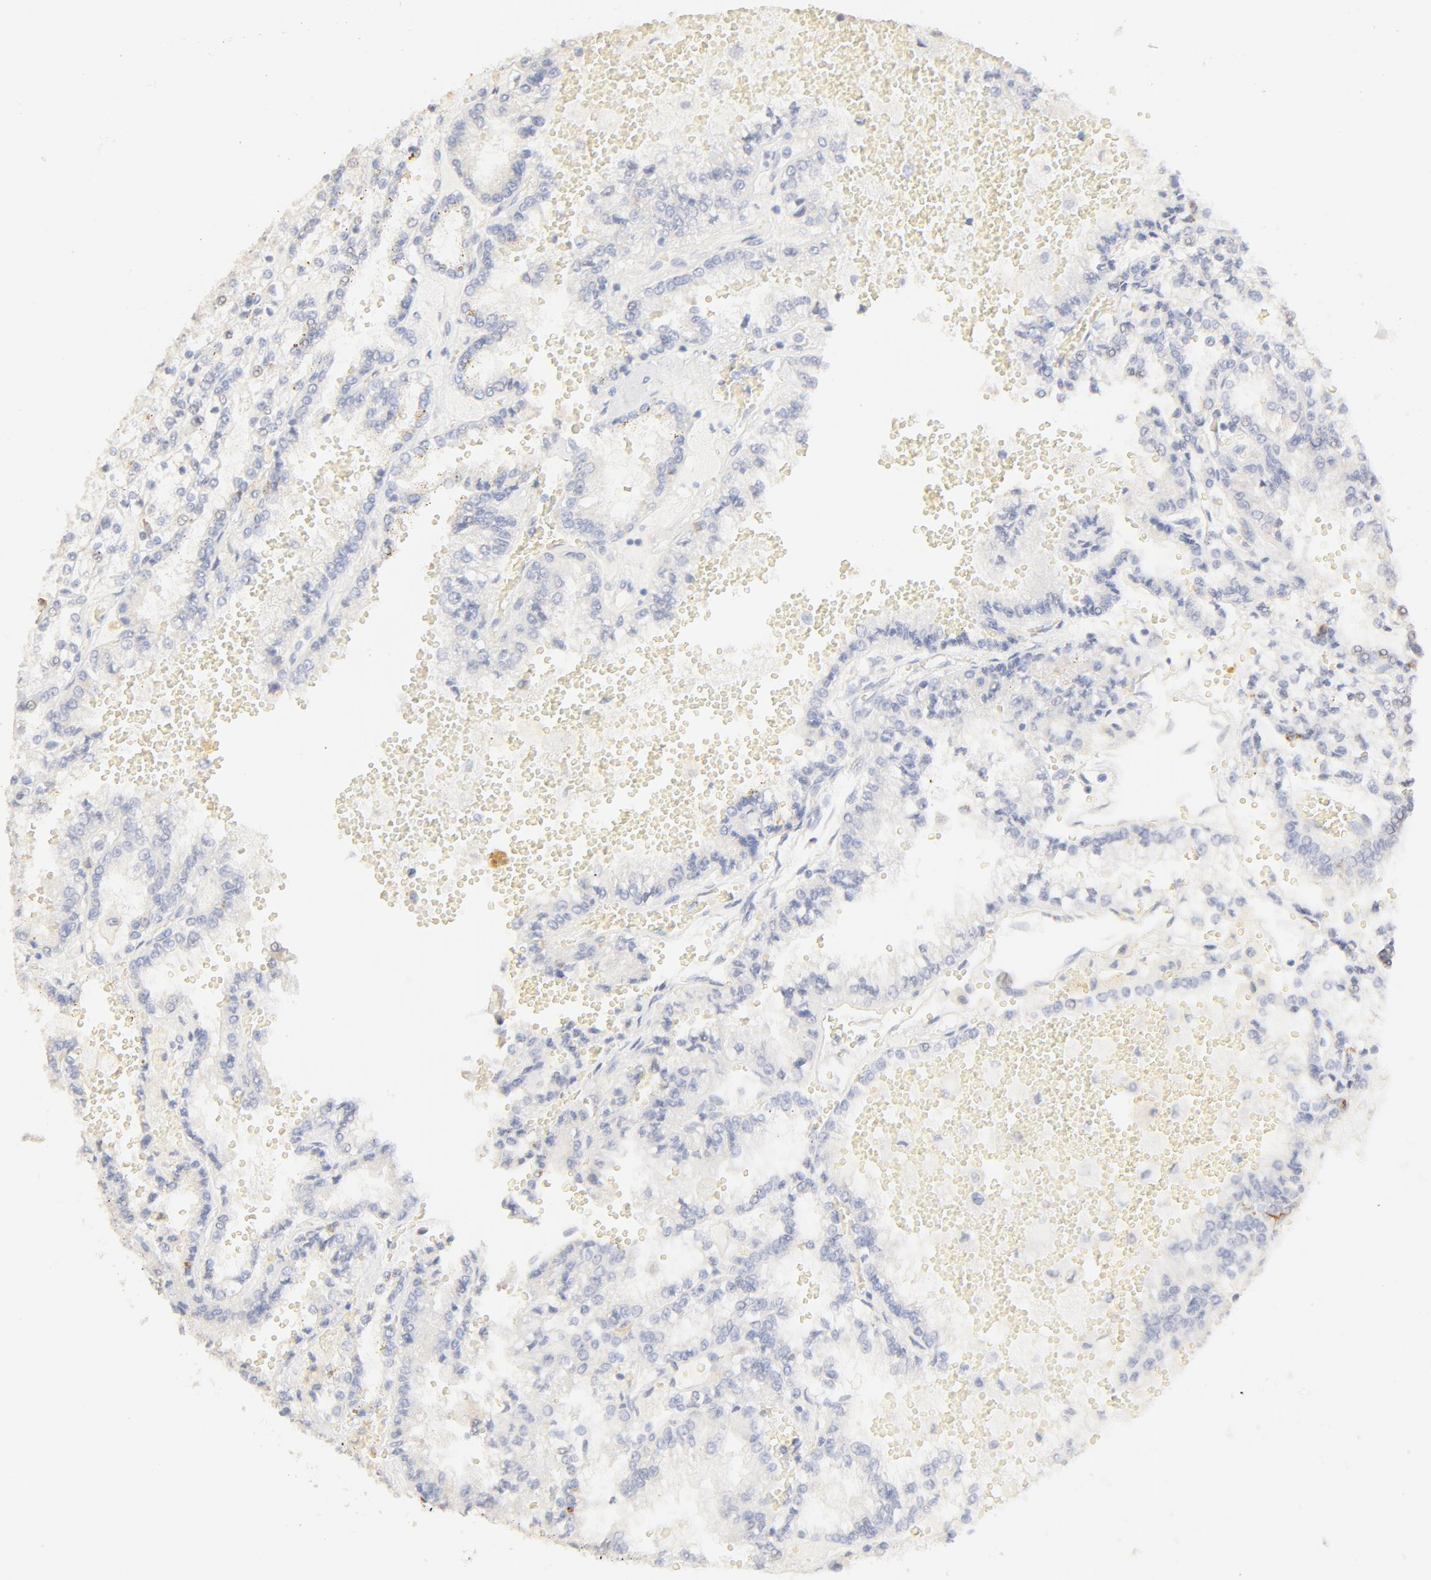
{"staining": {"intensity": "negative", "quantity": "none", "location": "none"}, "tissue": "renal cancer", "cell_type": "Tumor cells", "image_type": "cancer", "snomed": [{"axis": "morphology", "description": "Adenocarcinoma, NOS"}, {"axis": "topography", "description": "Kidney"}], "caption": "Renal adenocarcinoma was stained to show a protein in brown. There is no significant expression in tumor cells. (Brightfield microscopy of DAB immunohistochemistry (IHC) at high magnification).", "gene": "FCGBP", "patient": {"sex": "female", "age": 56}}